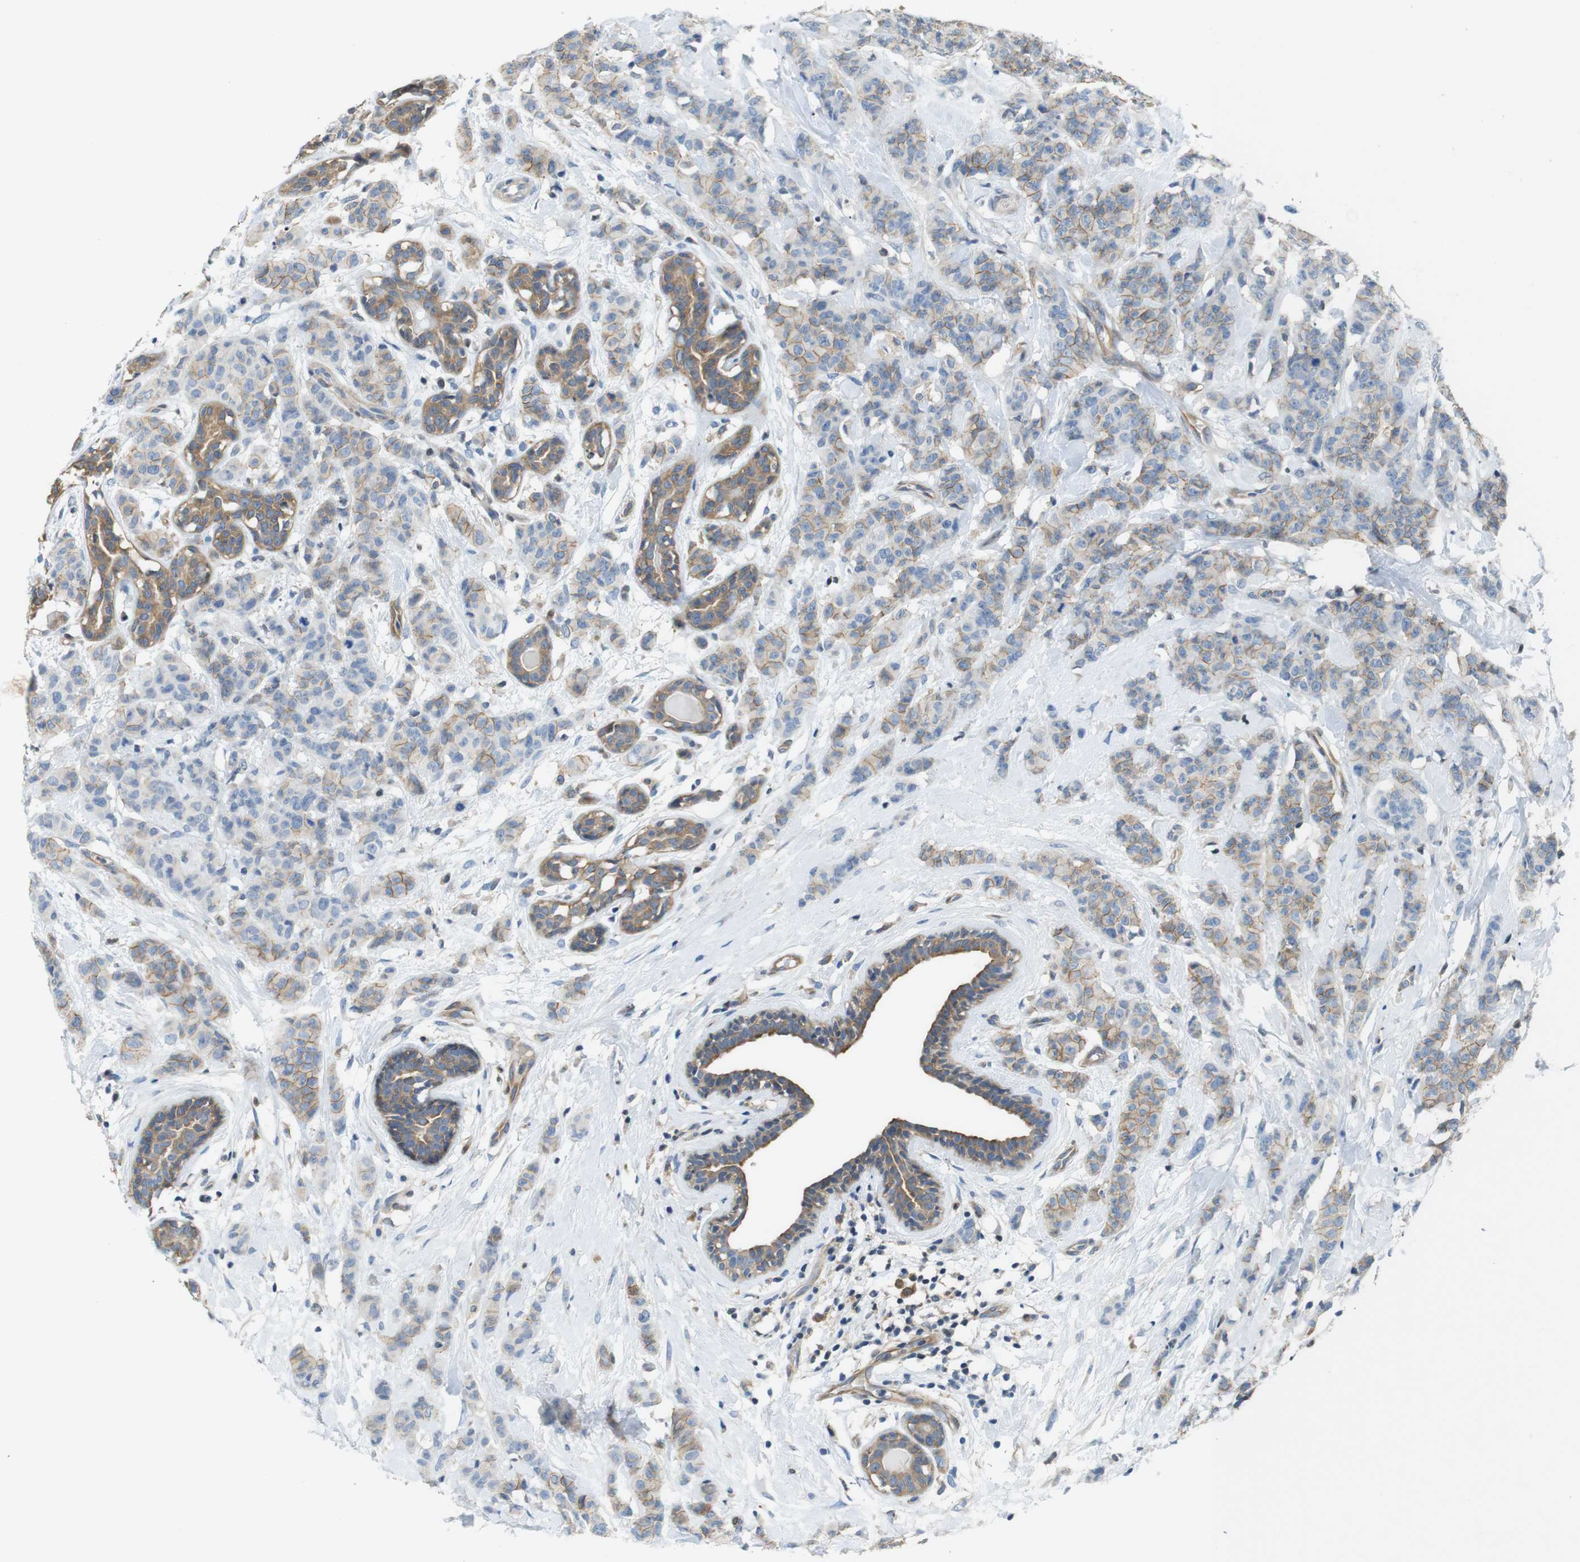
{"staining": {"intensity": "weak", "quantity": "<25%", "location": "cytoplasmic/membranous"}, "tissue": "breast cancer", "cell_type": "Tumor cells", "image_type": "cancer", "snomed": [{"axis": "morphology", "description": "Normal tissue, NOS"}, {"axis": "morphology", "description": "Duct carcinoma"}, {"axis": "topography", "description": "Breast"}], "caption": "The micrograph exhibits no staining of tumor cells in breast cancer.", "gene": "PCDH10", "patient": {"sex": "female", "age": 40}}